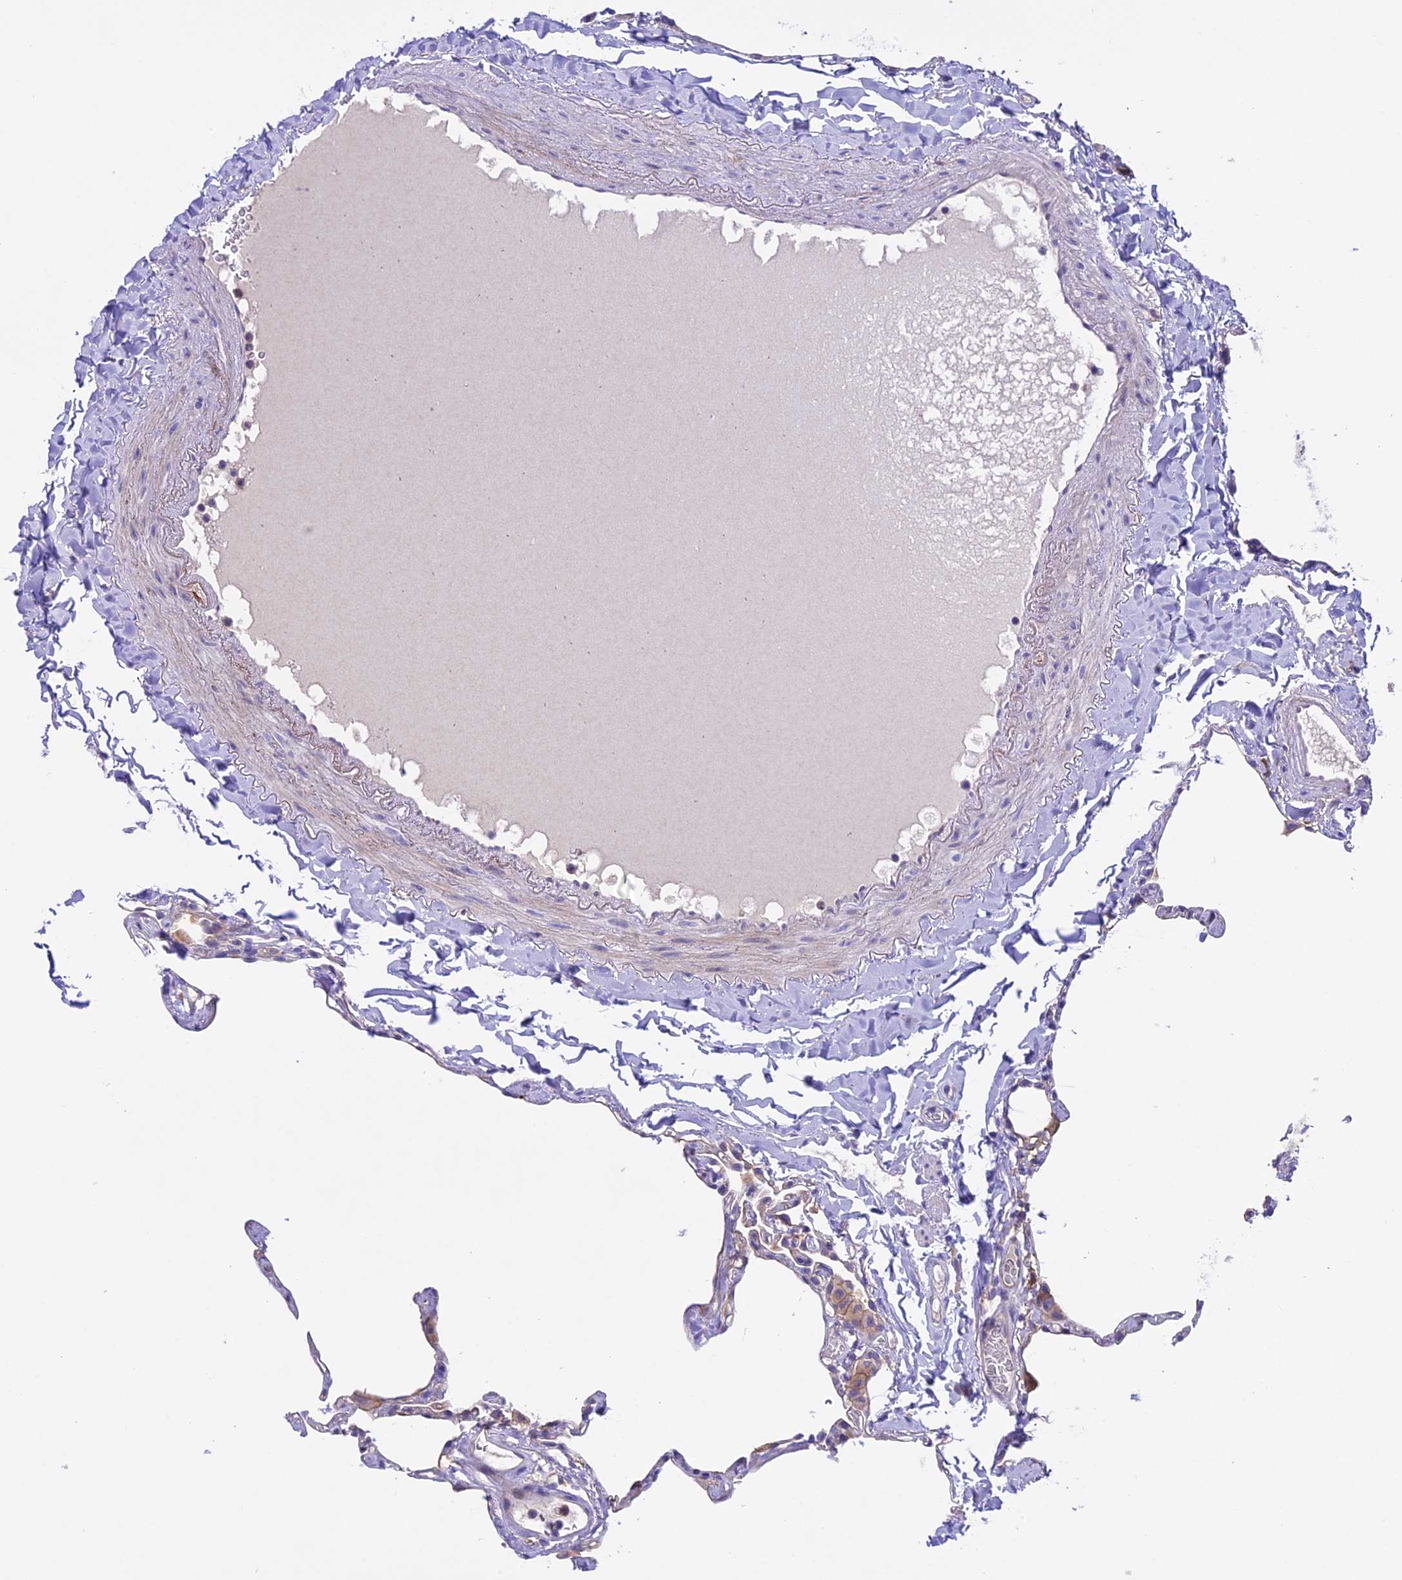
{"staining": {"intensity": "negative", "quantity": "none", "location": "none"}, "tissue": "lung", "cell_type": "Alveolar cells", "image_type": "normal", "snomed": [{"axis": "morphology", "description": "Normal tissue, NOS"}, {"axis": "topography", "description": "Lung"}], "caption": "An IHC image of unremarkable lung is shown. There is no staining in alveolar cells of lung. (DAB IHC visualized using brightfield microscopy, high magnification).", "gene": "NOD2", "patient": {"sex": "male", "age": 65}}